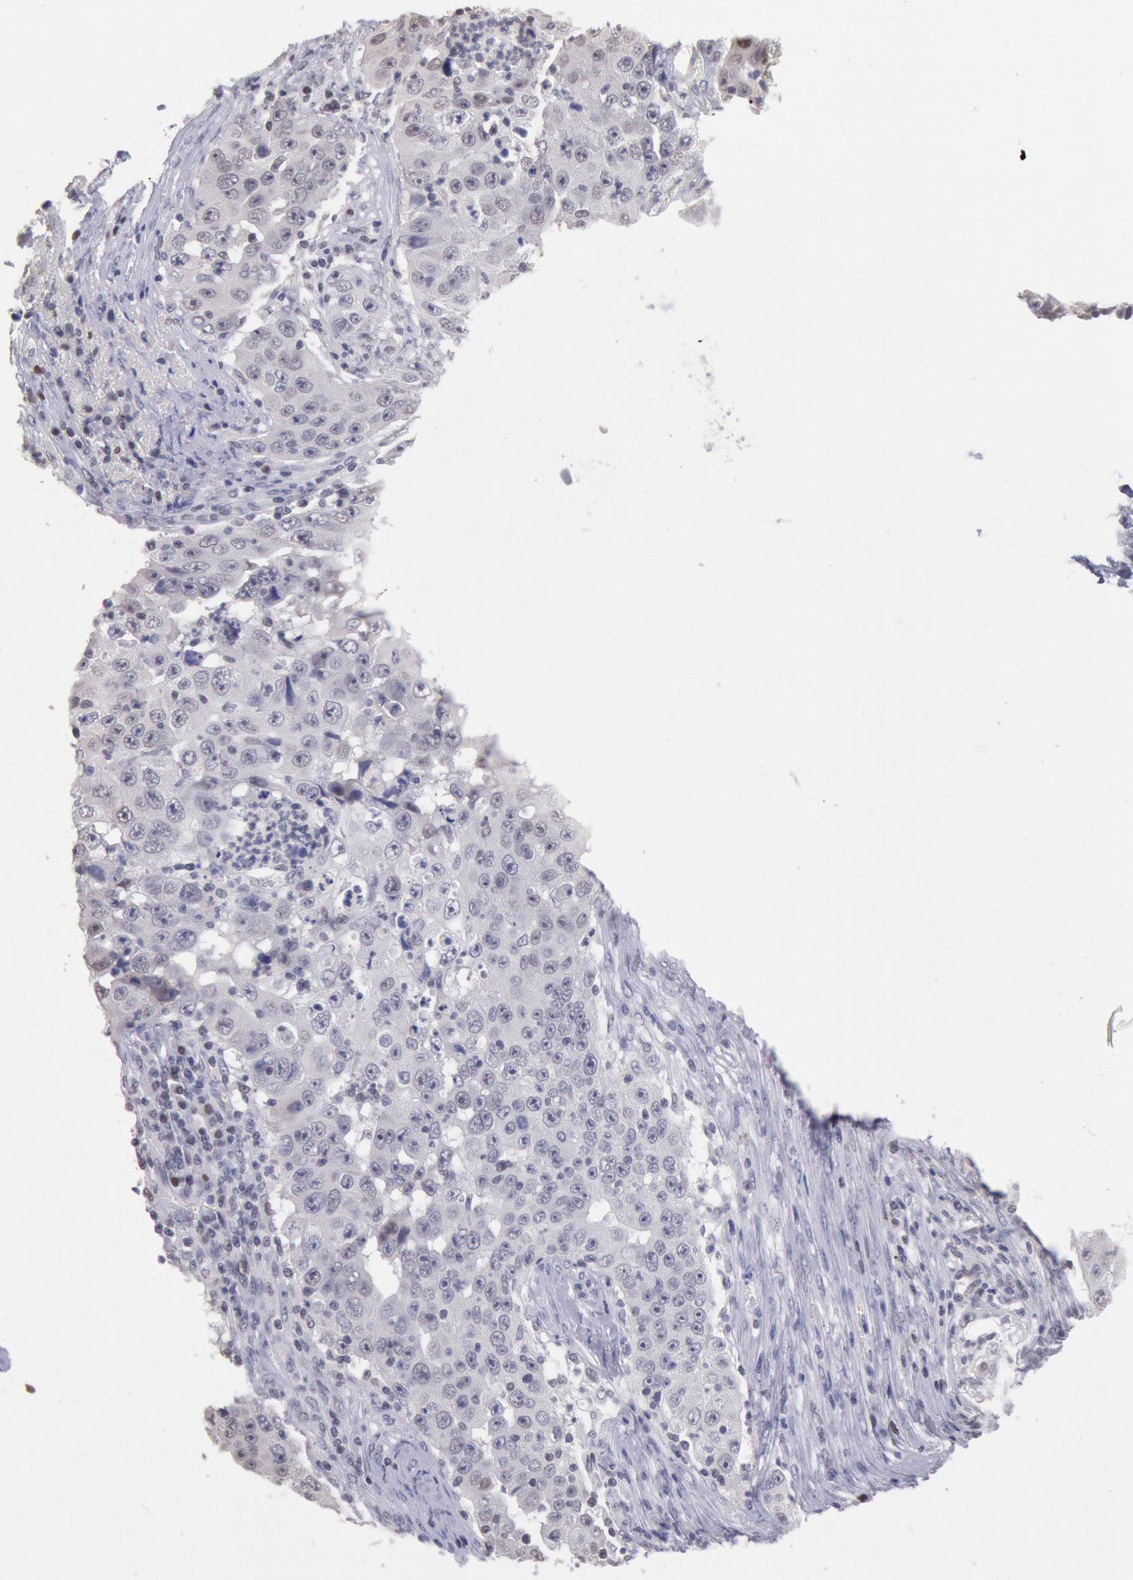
{"staining": {"intensity": "negative", "quantity": "none", "location": "none"}, "tissue": "lung cancer", "cell_type": "Tumor cells", "image_type": "cancer", "snomed": [{"axis": "morphology", "description": "Squamous cell carcinoma, NOS"}, {"axis": "topography", "description": "Lung"}], "caption": "Lung cancer was stained to show a protein in brown. There is no significant expression in tumor cells.", "gene": "MYH7", "patient": {"sex": "male", "age": 64}}